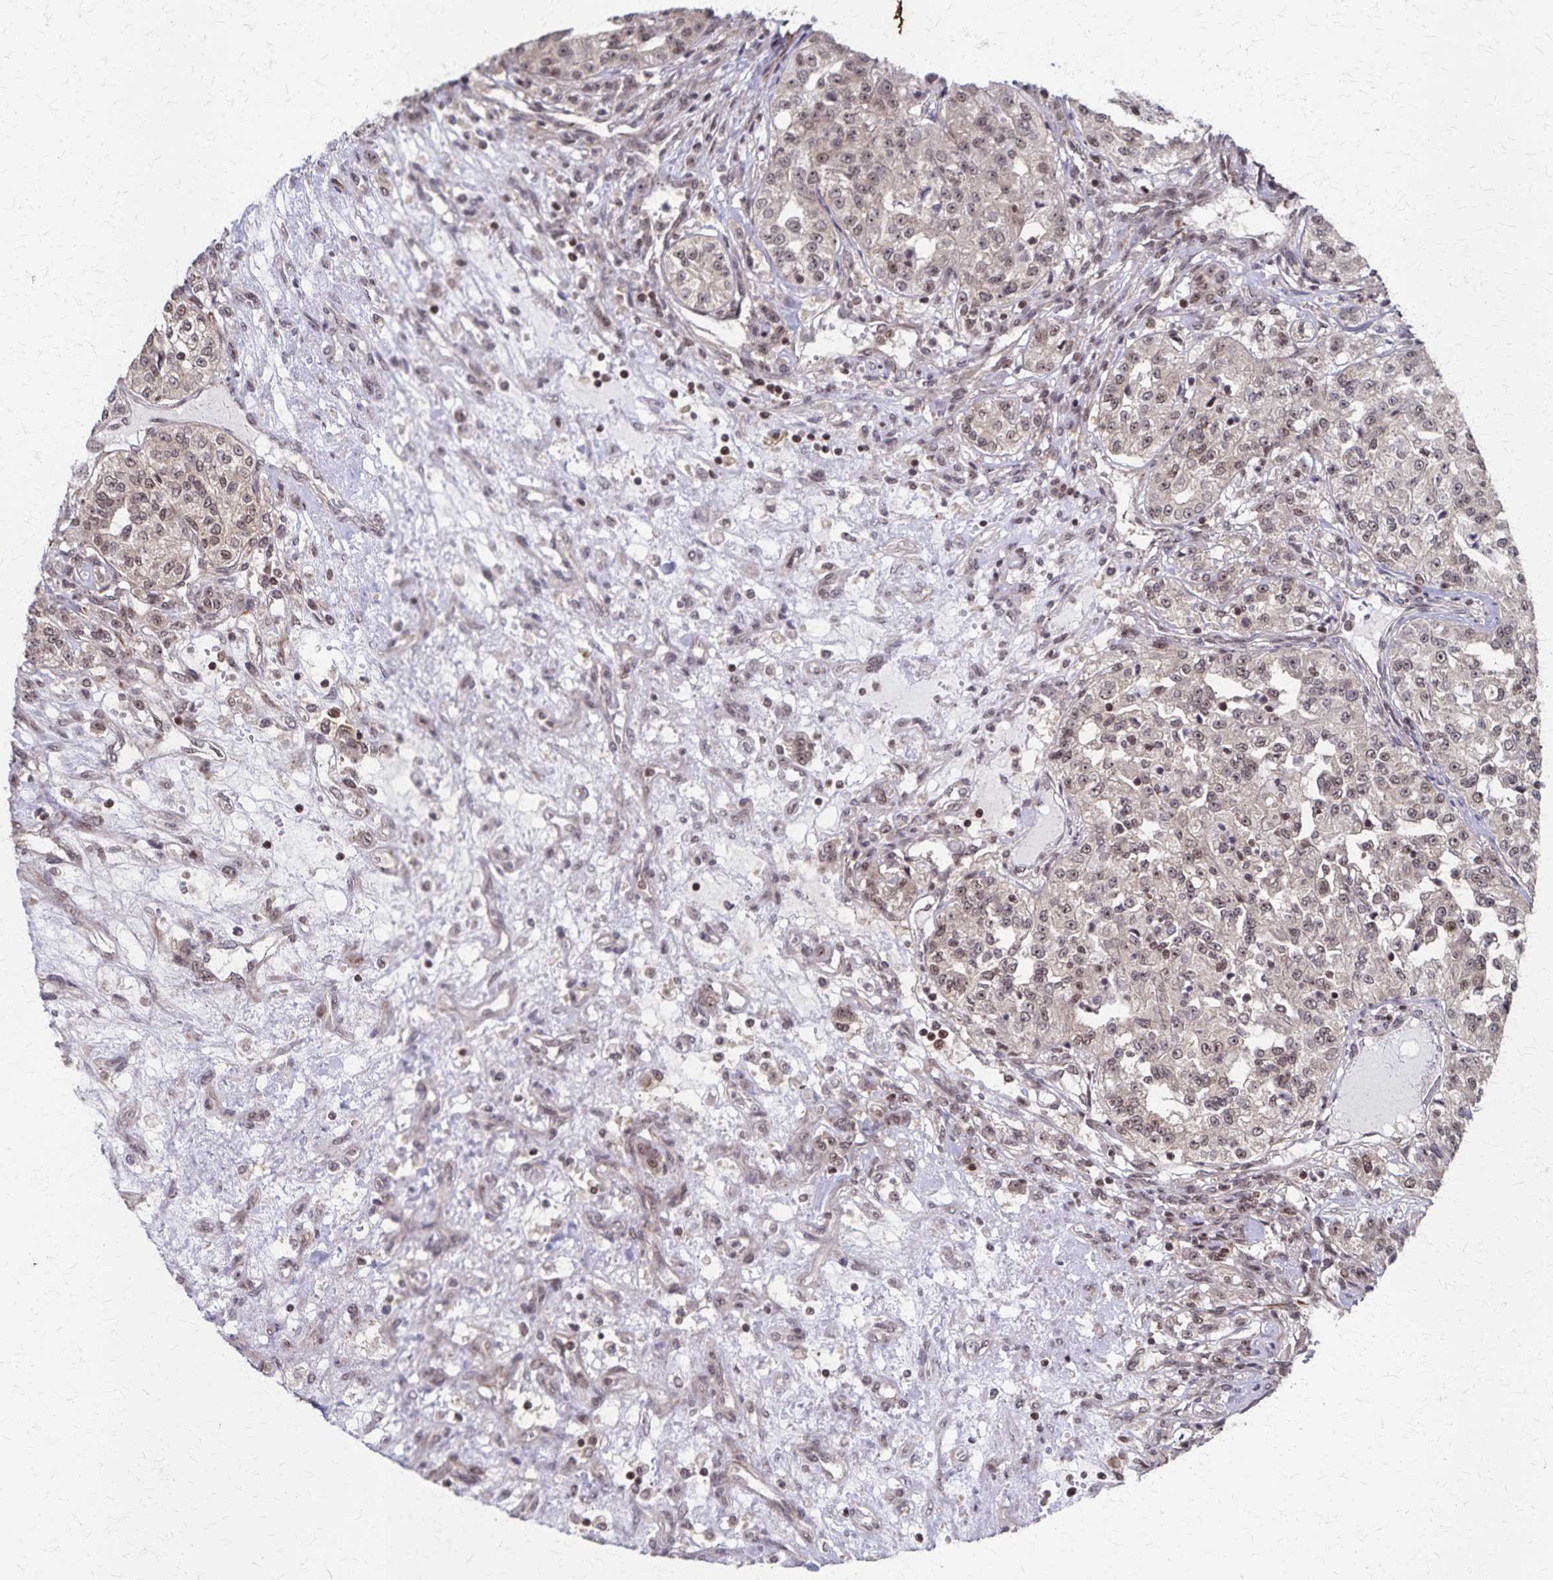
{"staining": {"intensity": "weak", "quantity": ">75%", "location": "cytoplasmic/membranous,nuclear"}, "tissue": "renal cancer", "cell_type": "Tumor cells", "image_type": "cancer", "snomed": [{"axis": "morphology", "description": "Adenocarcinoma, NOS"}, {"axis": "topography", "description": "Kidney"}], "caption": "Immunohistochemical staining of renal cancer reveals low levels of weak cytoplasmic/membranous and nuclear protein positivity in approximately >75% of tumor cells.", "gene": "GTF2B", "patient": {"sex": "female", "age": 63}}